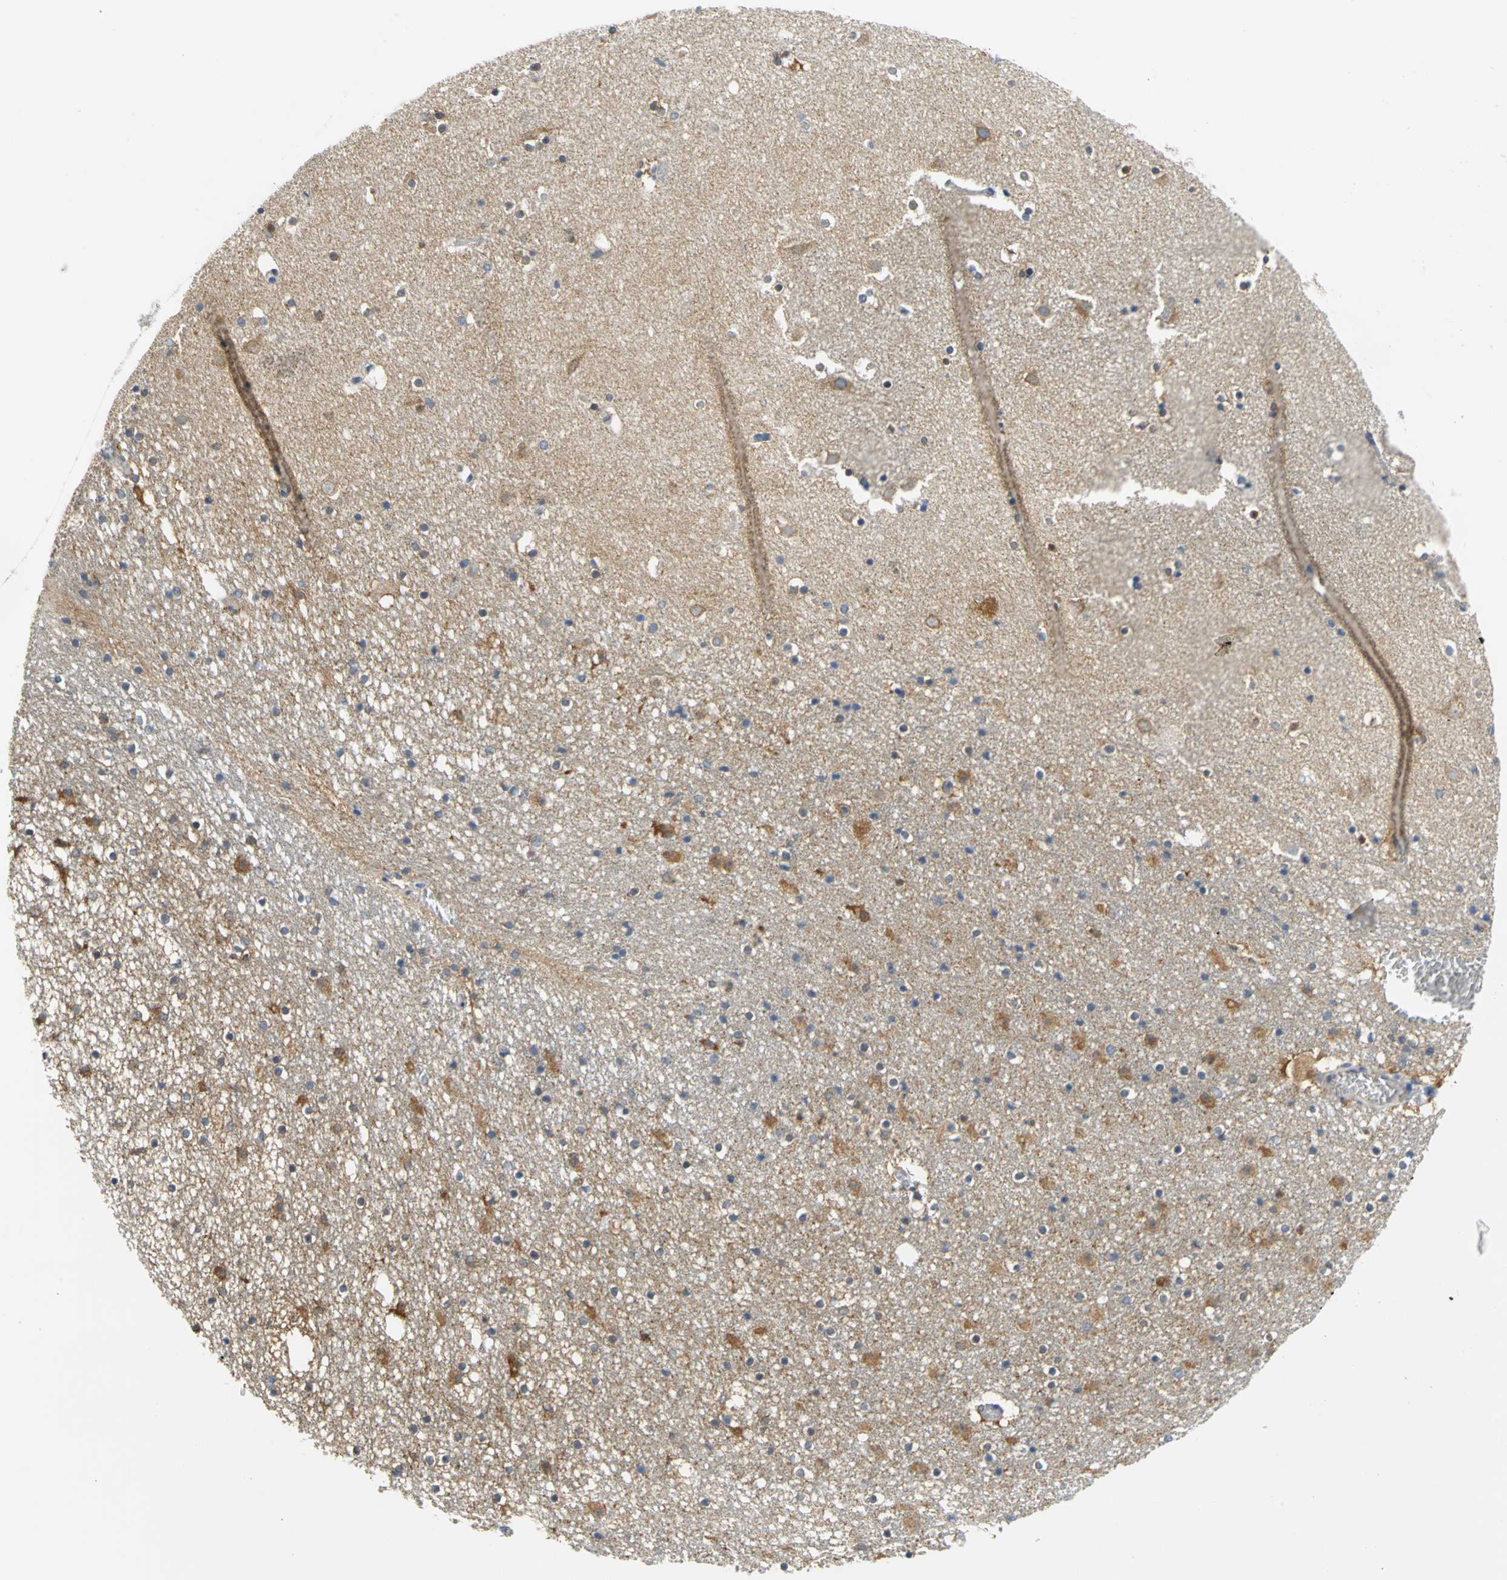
{"staining": {"intensity": "moderate", "quantity": "25%-75%", "location": "cytoplasmic/membranous"}, "tissue": "caudate", "cell_type": "Glial cells", "image_type": "normal", "snomed": [{"axis": "morphology", "description": "Normal tissue, NOS"}, {"axis": "topography", "description": "Lateral ventricle wall"}], "caption": "Immunohistochemistry histopathology image of benign caudate stained for a protein (brown), which reveals medium levels of moderate cytoplasmic/membranous staining in about 25%-75% of glial cells.", "gene": "PGM3", "patient": {"sex": "male", "age": 45}}